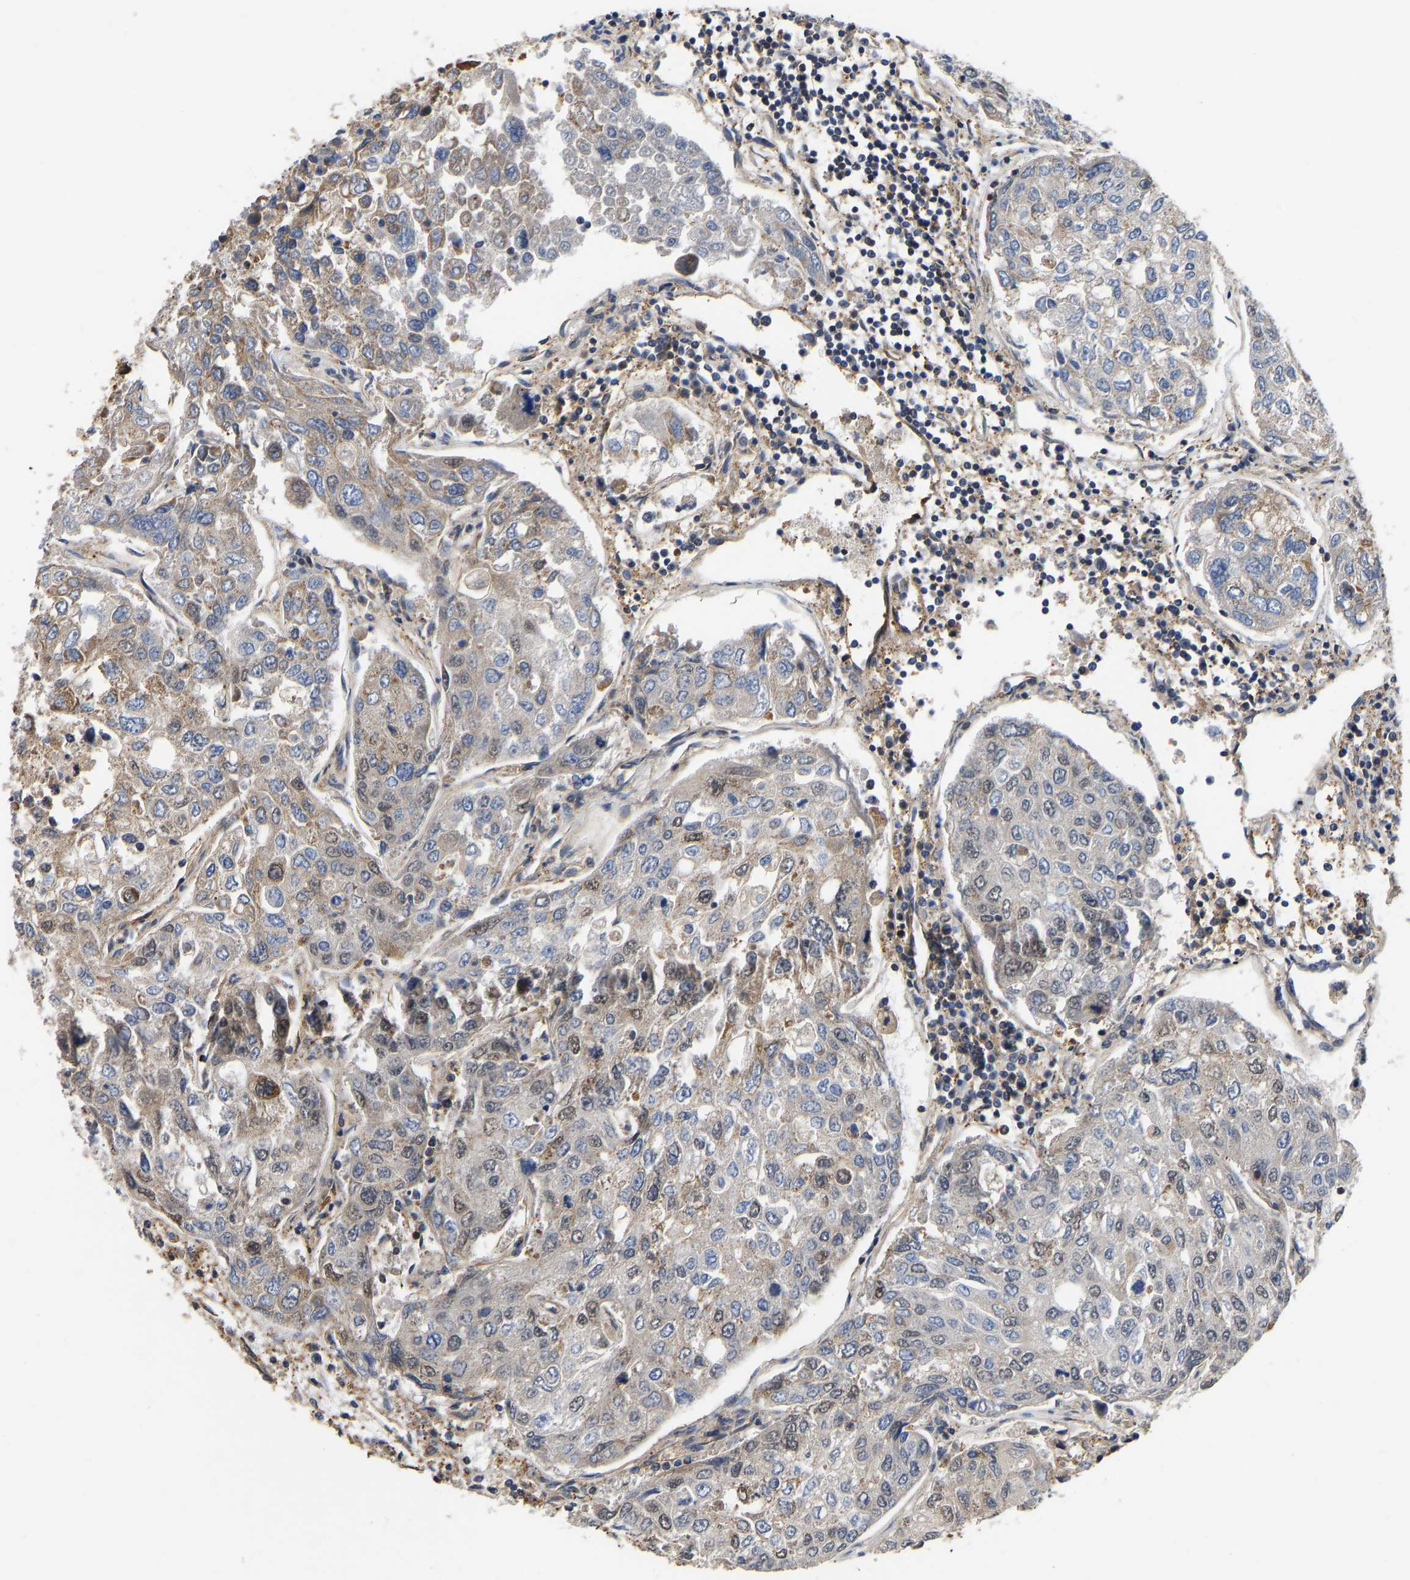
{"staining": {"intensity": "moderate", "quantity": "<25%", "location": "cytoplasmic/membranous"}, "tissue": "urothelial cancer", "cell_type": "Tumor cells", "image_type": "cancer", "snomed": [{"axis": "morphology", "description": "Urothelial carcinoma, High grade"}, {"axis": "topography", "description": "Lymph node"}, {"axis": "topography", "description": "Urinary bladder"}], "caption": "The image displays a brown stain indicating the presence of a protein in the cytoplasmic/membranous of tumor cells in high-grade urothelial carcinoma. The staining was performed using DAB to visualize the protein expression in brown, while the nuclei were stained in blue with hematoxylin (Magnification: 20x).", "gene": "FLNB", "patient": {"sex": "male", "age": 51}}